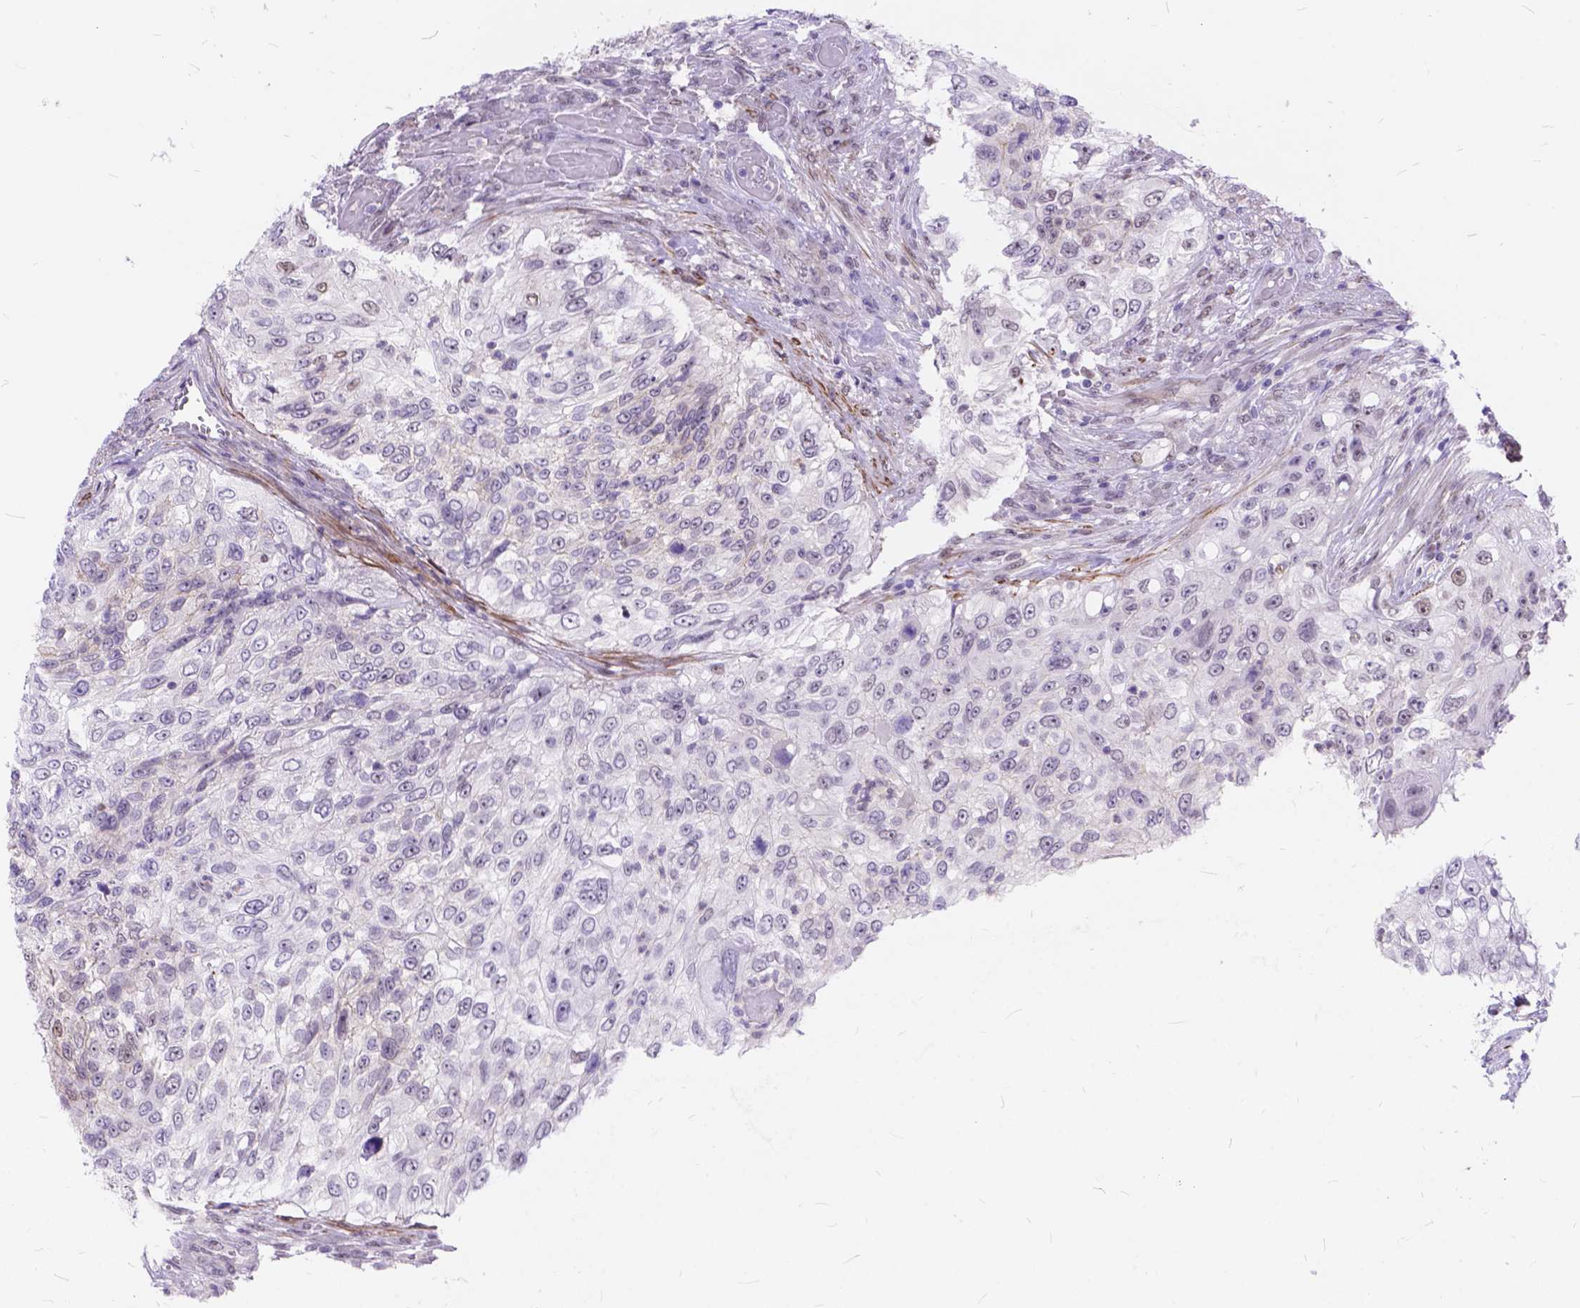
{"staining": {"intensity": "negative", "quantity": "none", "location": "none"}, "tissue": "urothelial cancer", "cell_type": "Tumor cells", "image_type": "cancer", "snomed": [{"axis": "morphology", "description": "Urothelial carcinoma, High grade"}, {"axis": "topography", "description": "Urinary bladder"}], "caption": "This is an IHC micrograph of urothelial cancer. There is no positivity in tumor cells.", "gene": "MAN2C1", "patient": {"sex": "female", "age": 60}}